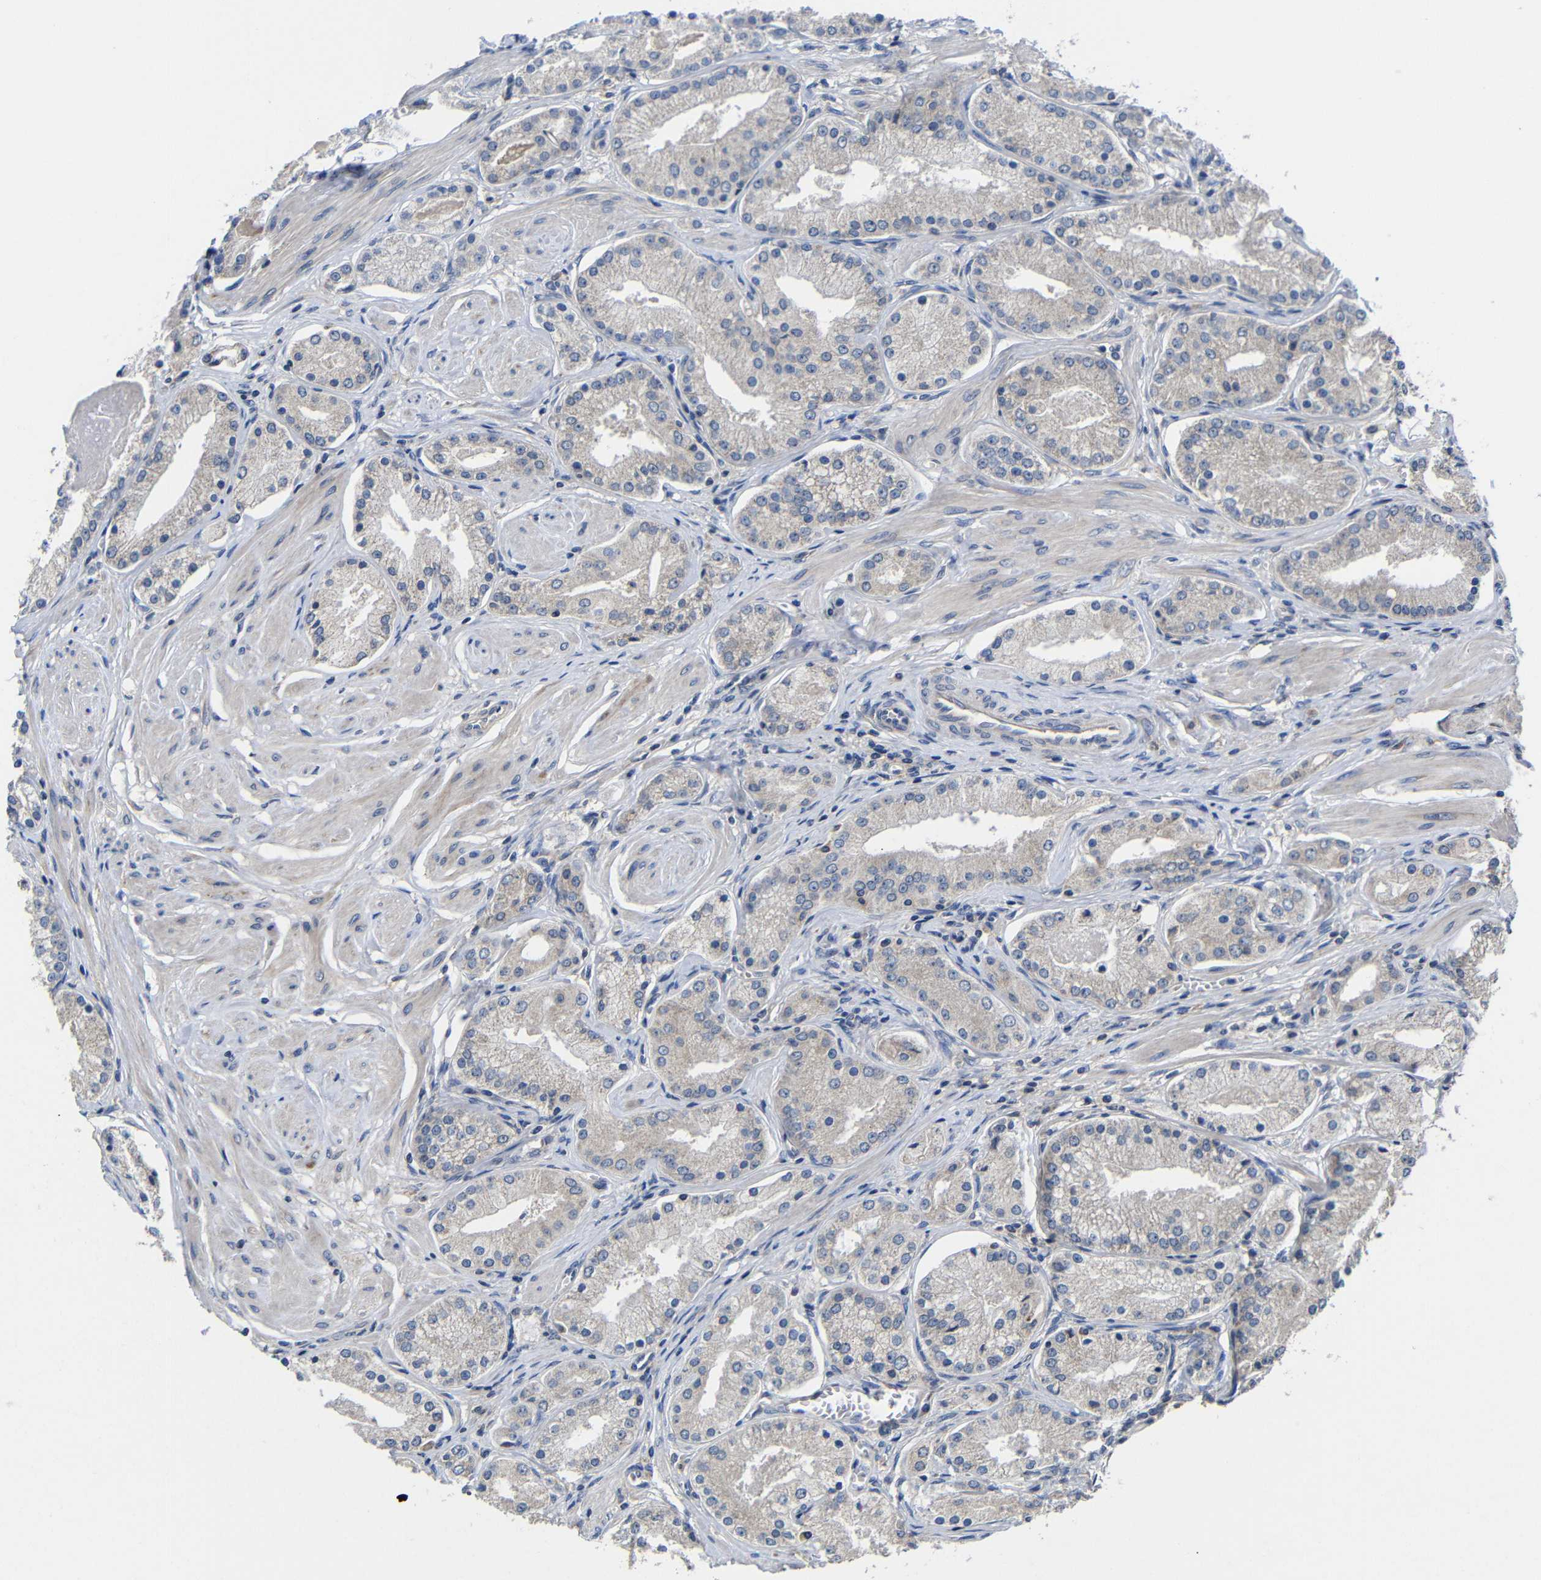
{"staining": {"intensity": "negative", "quantity": "none", "location": "none"}, "tissue": "prostate cancer", "cell_type": "Tumor cells", "image_type": "cancer", "snomed": [{"axis": "morphology", "description": "Adenocarcinoma, High grade"}, {"axis": "topography", "description": "Prostate"}], "caption": "An image of human prostate high-grade adenocarcinoma is negative for staining in tumor cells.", "gene": "LPAR5", "patient": {"sex": "male", "age": 66}}